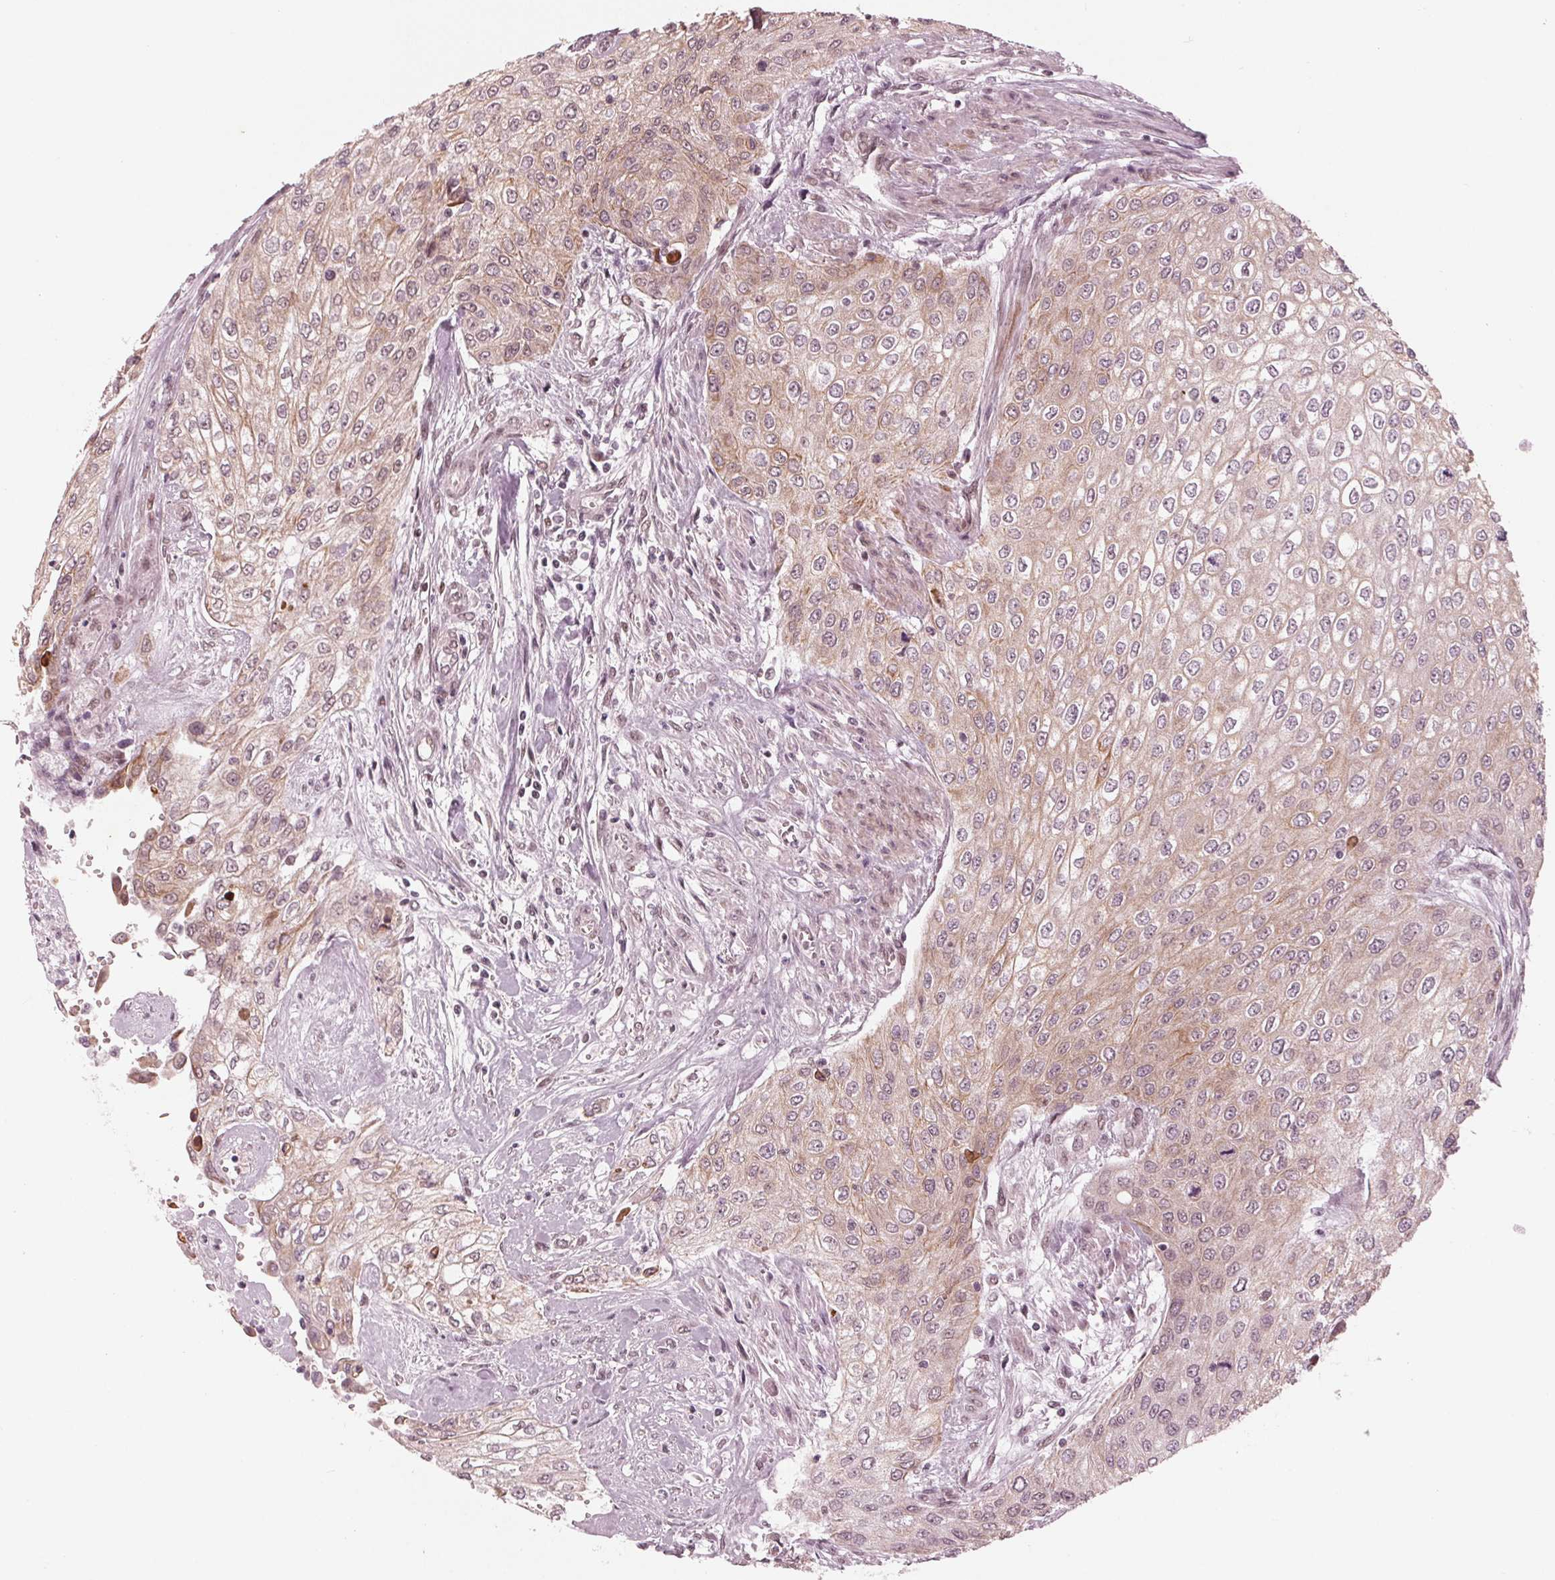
{"staining": {"intensity": "weak", "quantity": ">75%", "location": "cytoplasmic/membranous"}, "tissue": "urothelial cancer", "cell_type": "Tumor cells", "image_type": "cancer", "snomed": [{"axis": "morphology", "description": "Urothelial carcinoma, High grade"}, {"axis": "topography", "description": "Urinary bladder"}], "caption": "About >75% of tumor cells in human urothelial cancer reveal weak cytoplasmic/membranous protein staining as visualized by brown immunohistochemical staining.", "gene": "DNMT3L", "patient": {"sex": "male", "age": 62}}